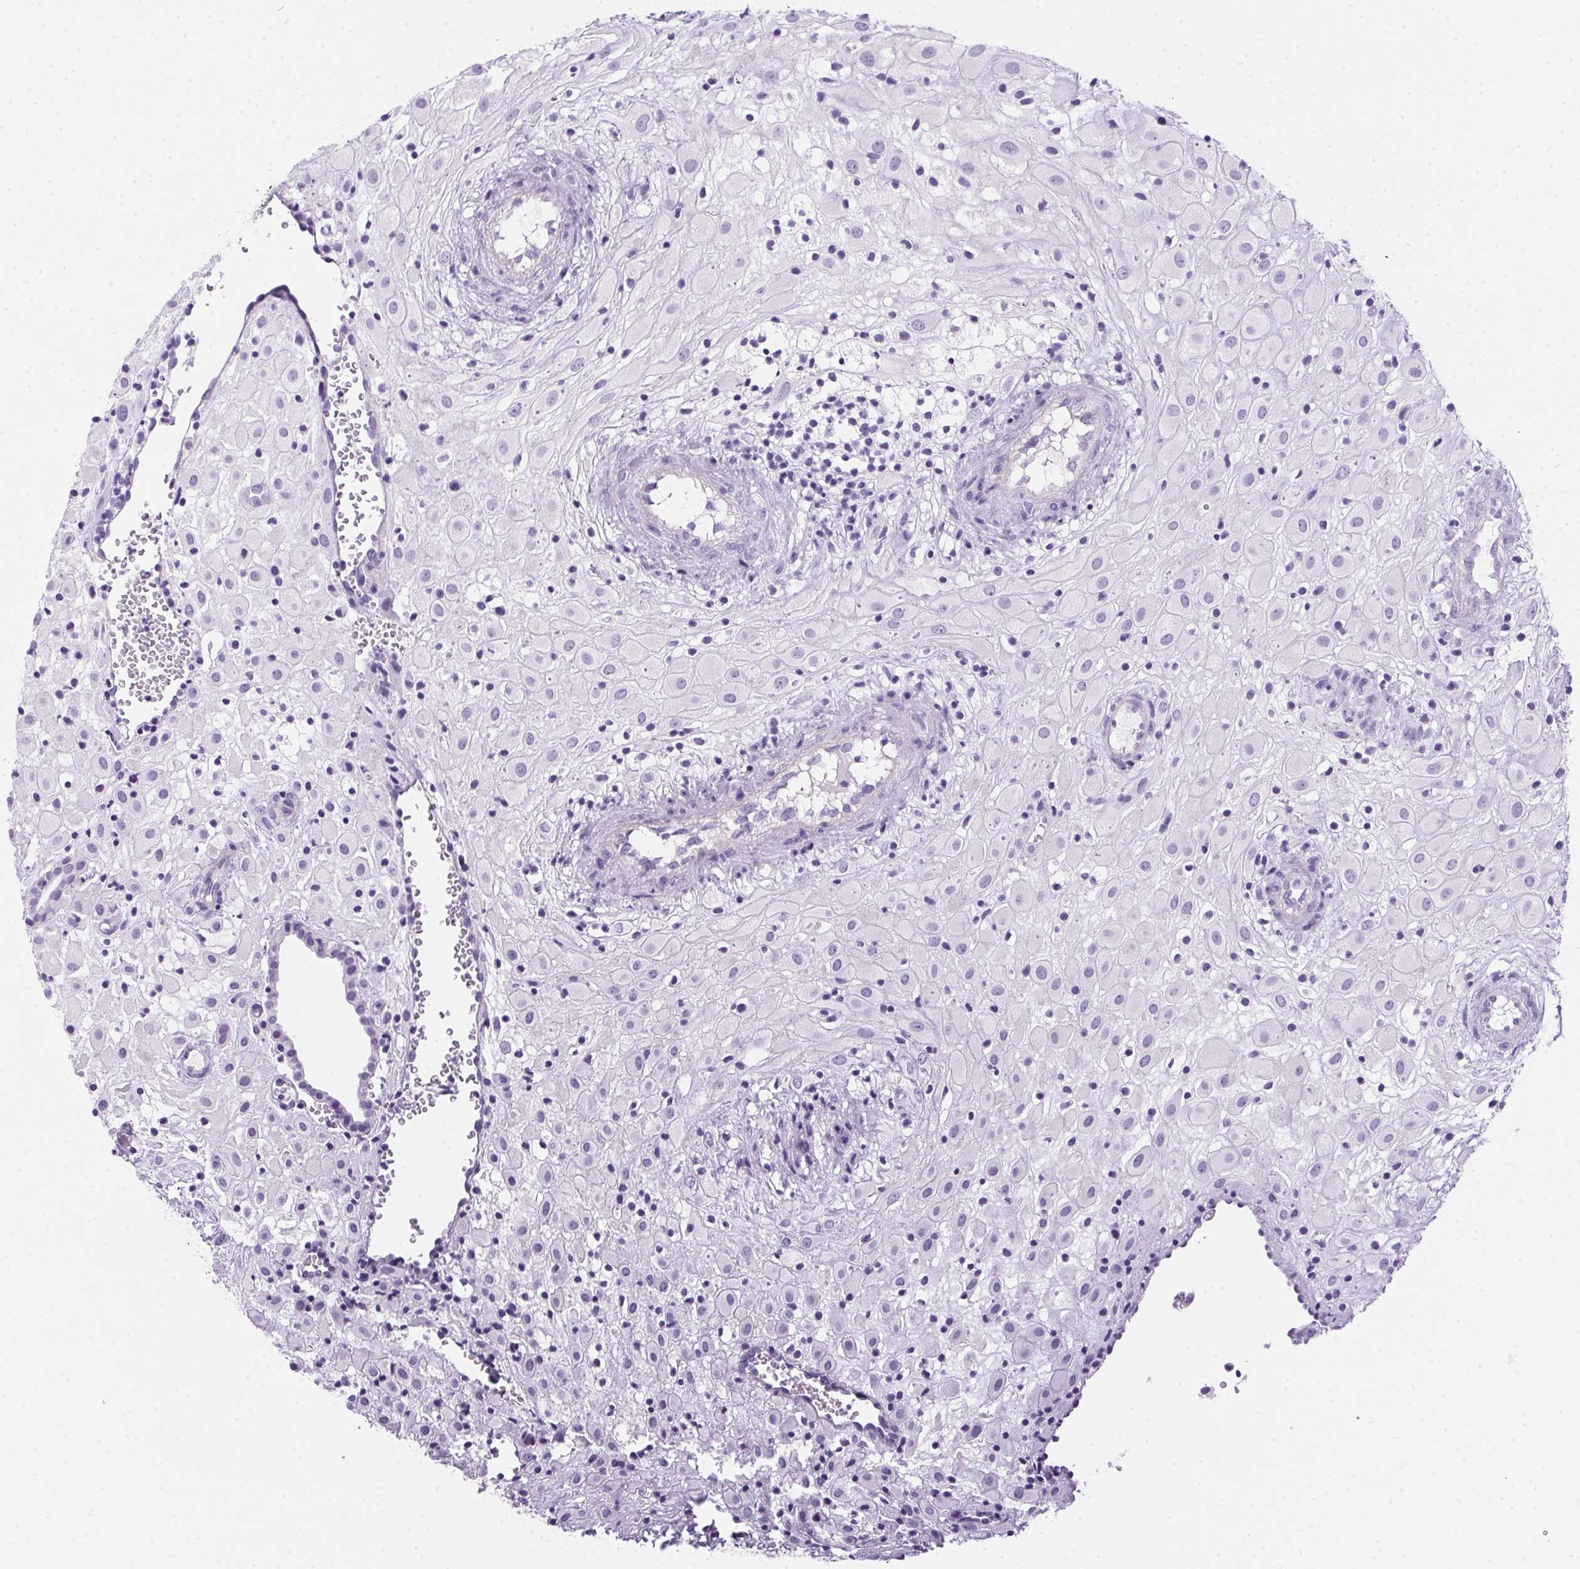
{"staining": {"intensity": "negative", "quantity": "none", "location": "none"}, "tissue": "placenta", "cell_type": "Decidual cells", "image_type": "normal", "snomed": [{"axis": "morphology", "description": "Normal tissue, NOS"}, {"axis": "topography", "description": "Placenta"}], "caption": "Placenta was stained to show a protein in brown. There is no significant positivity in decidual cells. The staining is performed using DAB brown chromogen with nuclei counter-stained in using hematoxylin.", "gene": "SPACA5B", "patient": {"sex": "female", "age": 24}}